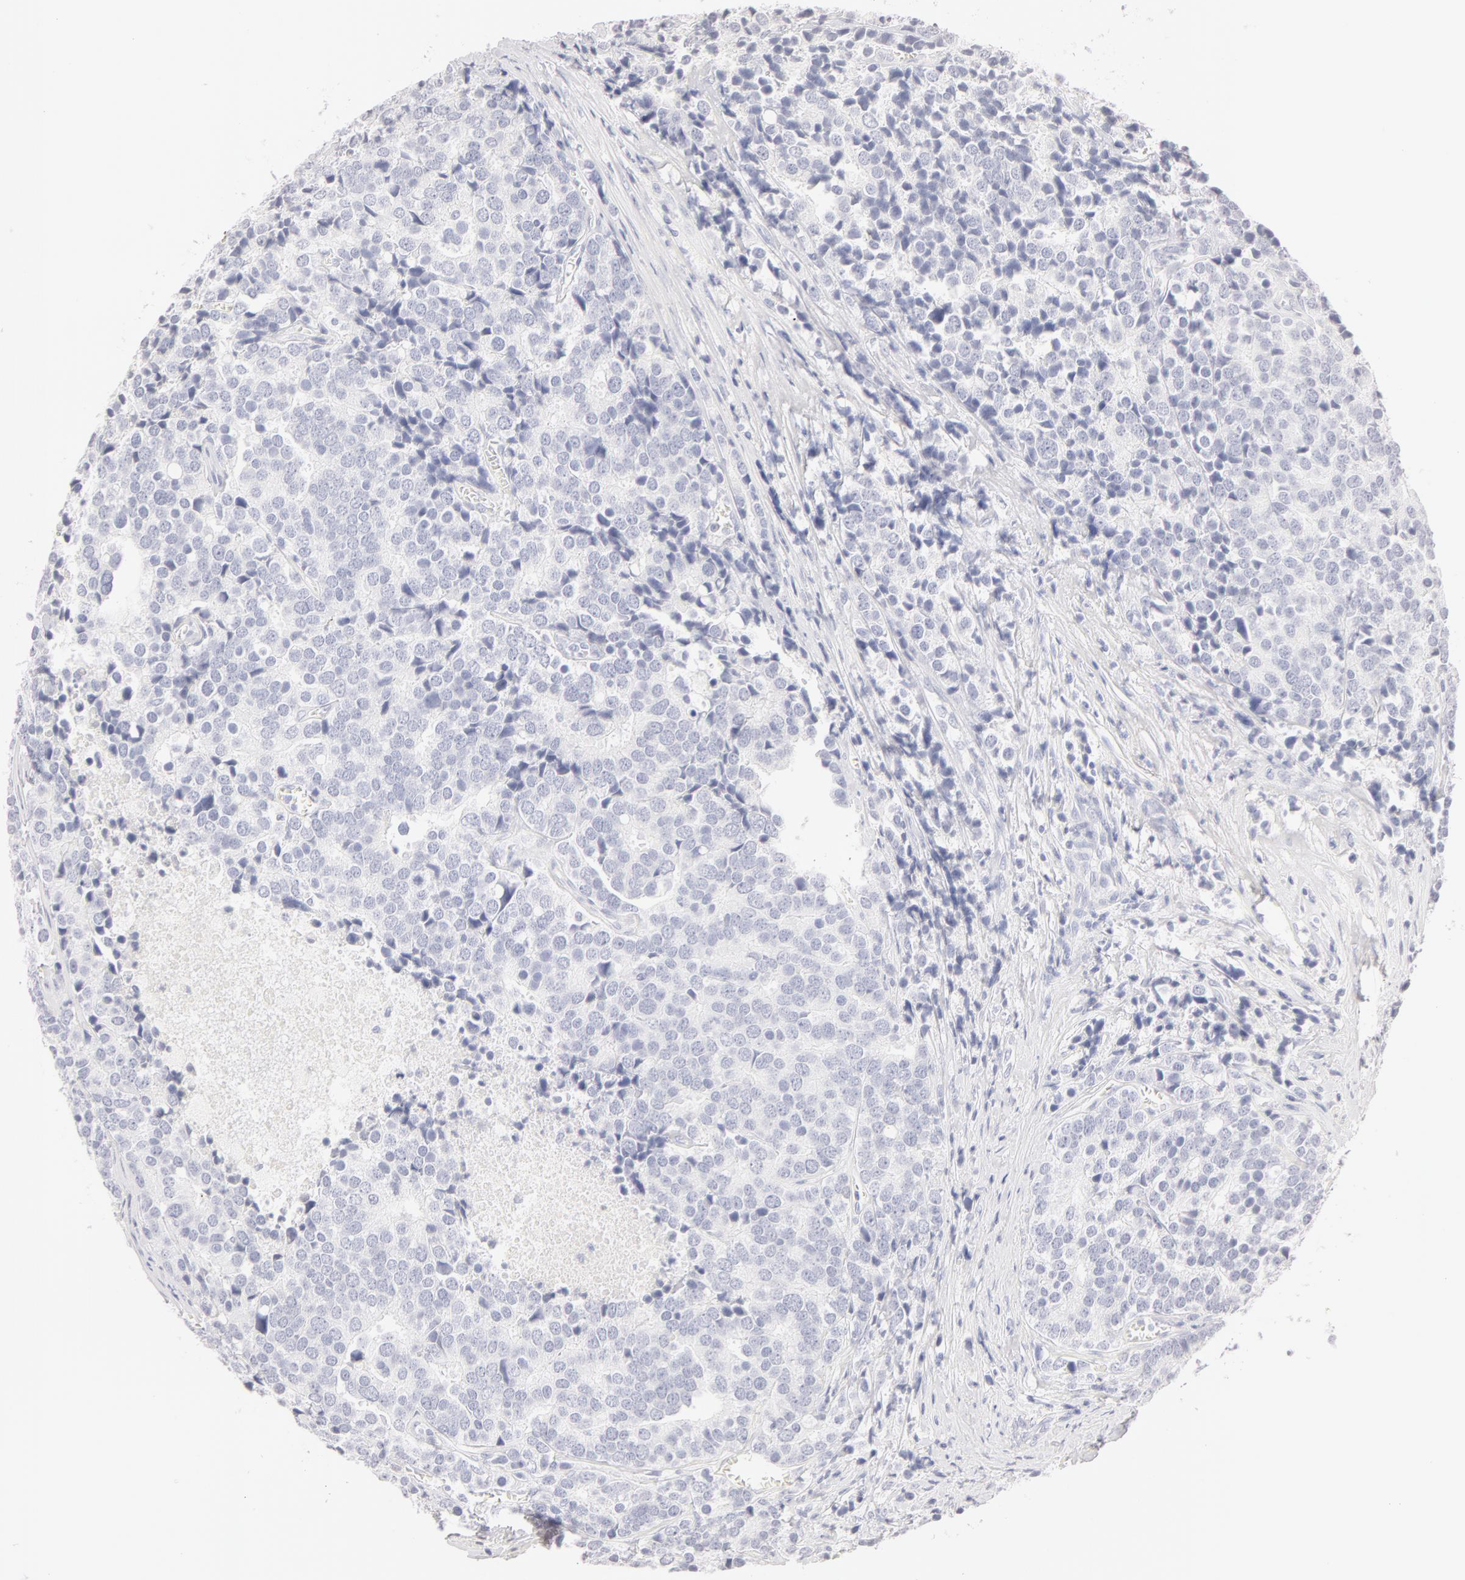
{"staining": {"intensity": "negative", "quantity": "none", "location": "none"}, "tissue": "prostate cancer", "cell_type": "Tumor cells", "image_type": "cancer", "snomed": [{"axis": "morphology", "description": "Adenocarcinoma, High grade"}, {"axis": "topography", "description": "Prostate"}], "caption": "Image shows no significant protein staining in tumor cells of prostate cancer (high-grade adenocarcinoma). Nuclei are stained in blue.", "gene": "LGALS7B", "patient": {"sex": "male", "age": 71}}